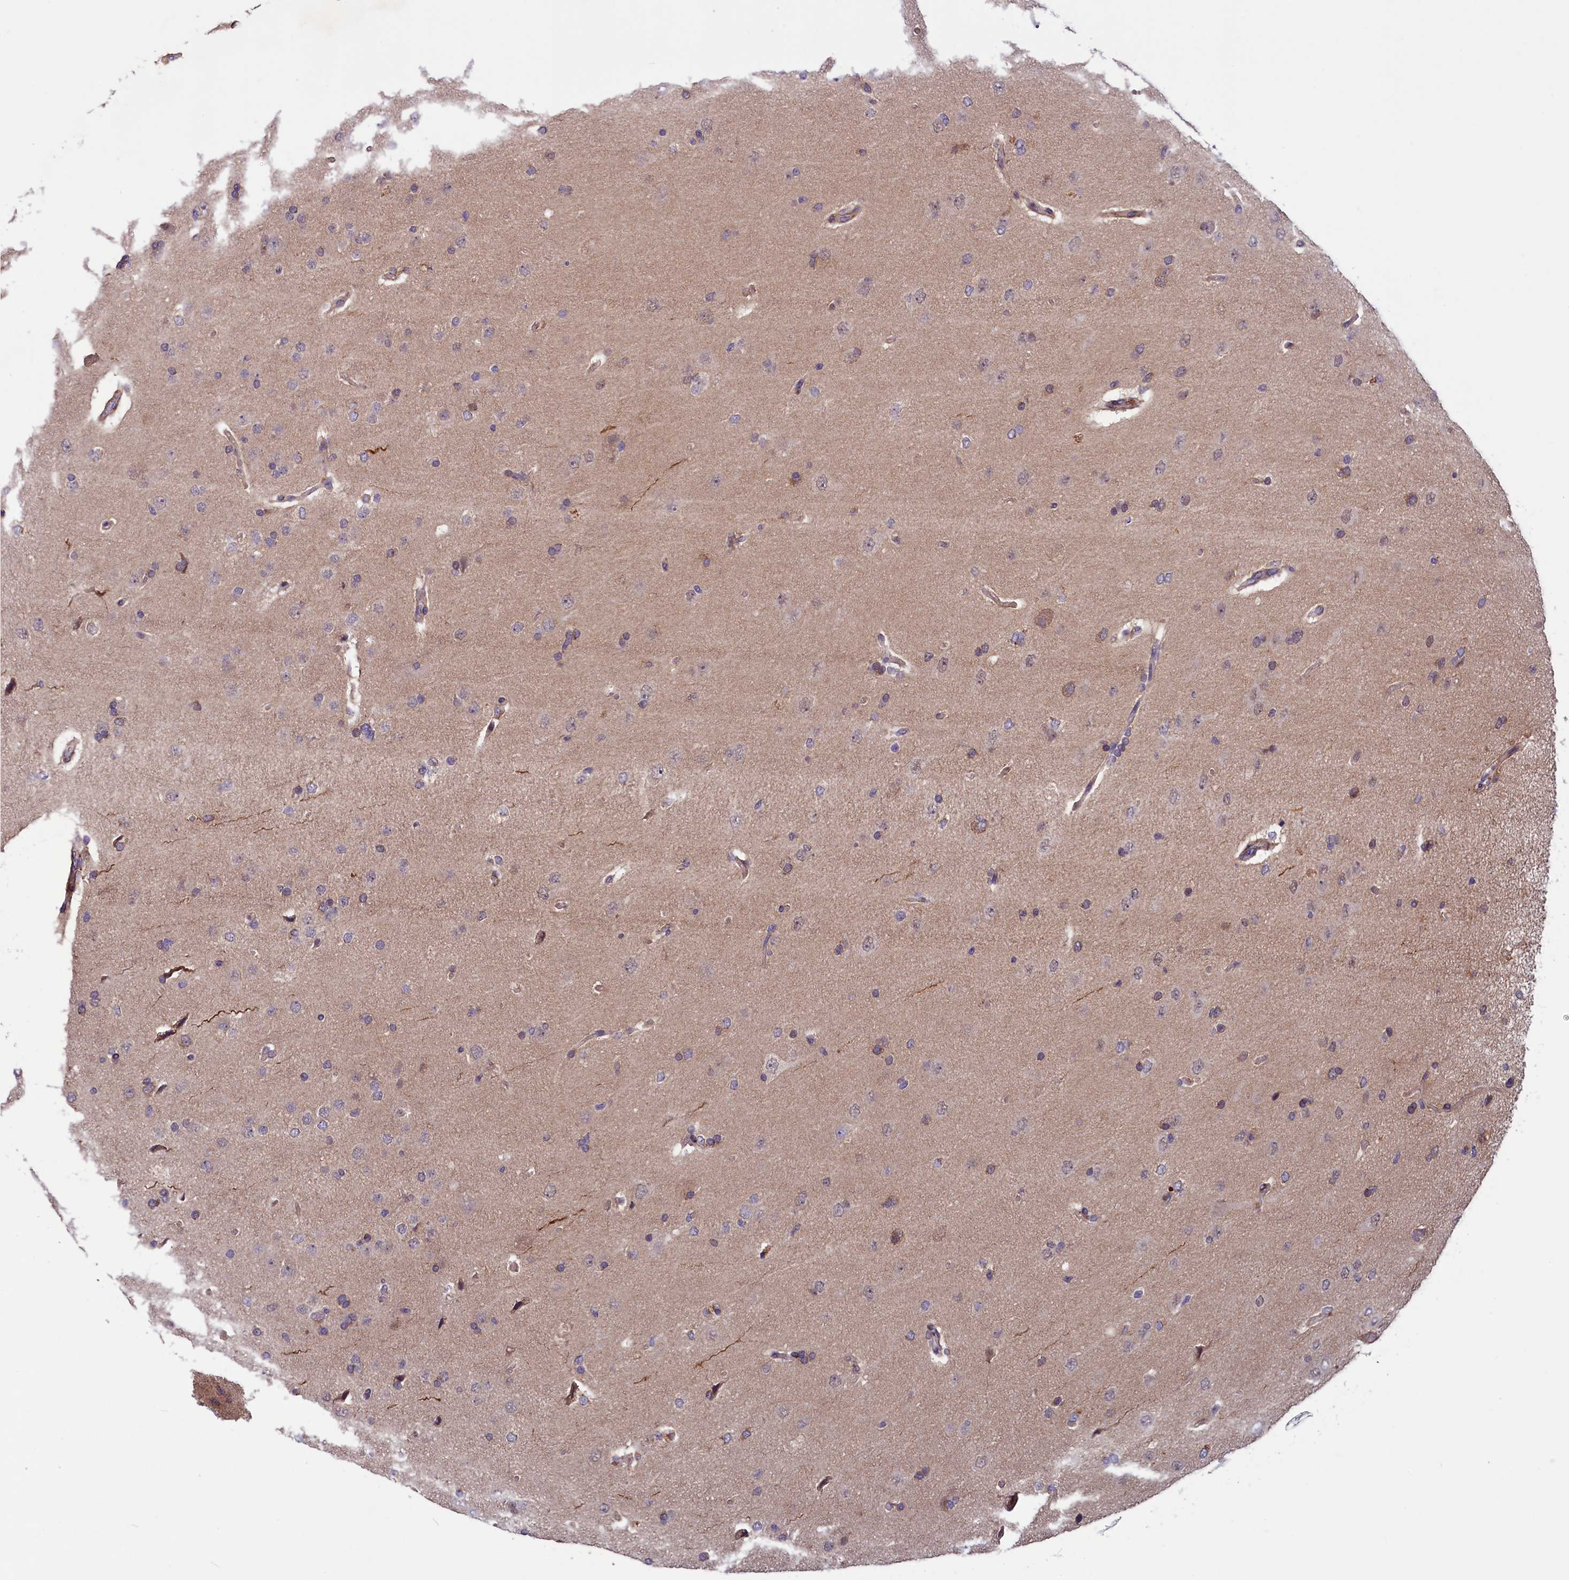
{"staining": {"intensity": "negative", "quantity": "none", "location": "none"}, "tissue": "glioma", "cell_type": "Tumor cells", "image_type": "cancer", "snomed": [{"axis": "morphology", "description": "Glioma, malignant, High grade"}, {"axis": "topography", "description": "Brain"}], "caption": "A histopathology image of human glioma is negative for staining in tumor cells.", "gene": "SLC39A6", "patient": {"sex": "male", "age": 72}}